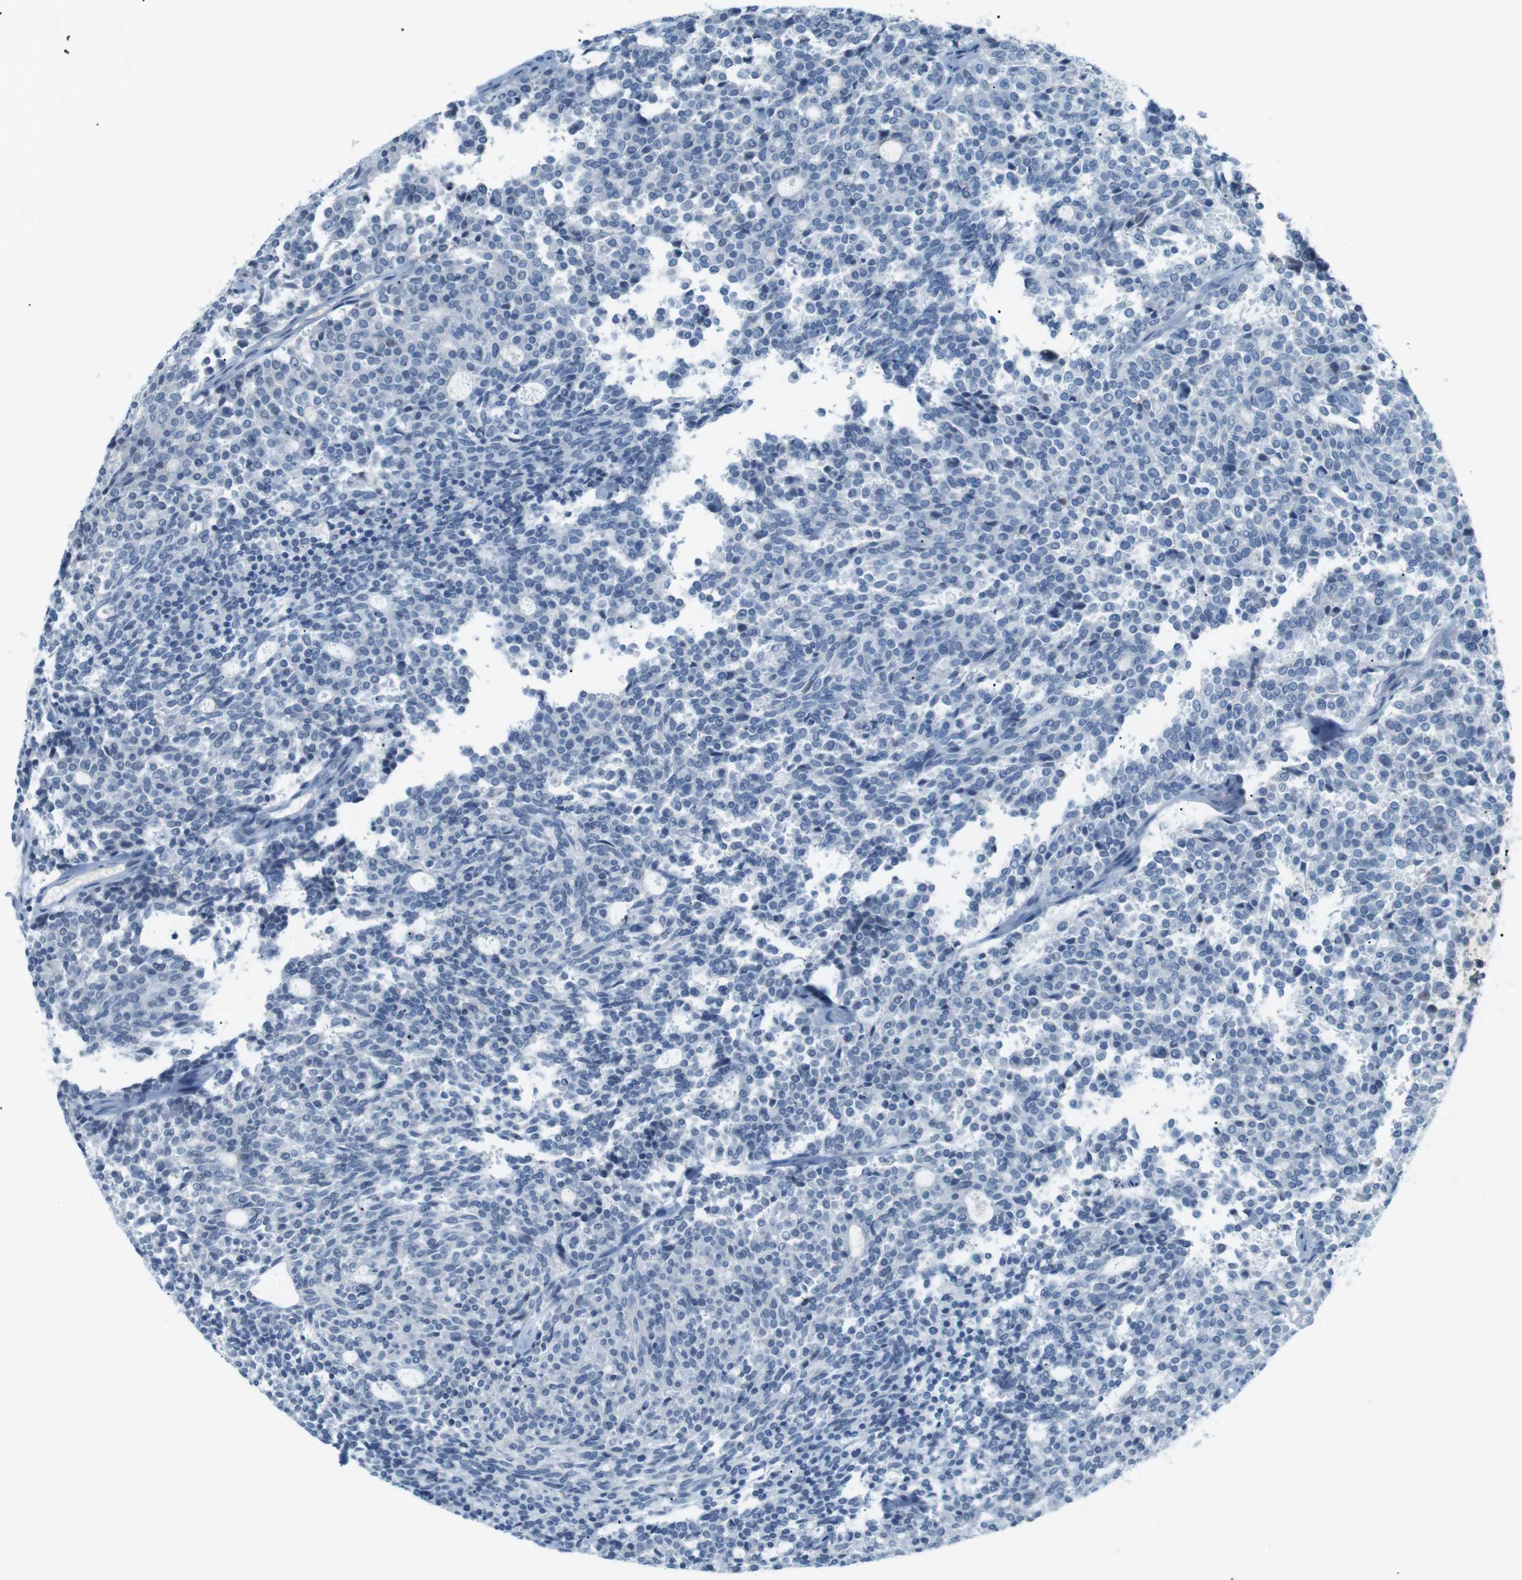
{"staining": {"intensity": "negative", "quantity": "none", "location": "none"}, "tissue": "carcinoid", "cell_type": "Tumor cells", "image_type": "cancer", "snomed": [{"axis": "morphology", "description": "Carcinoid, malignant, NOS"}, {"axis": "topography", "description": "Pancreas"}], "caption": "Carcinoid (malignant) was stained to show a protein in brown. There is no significant expression in tumor cells.", "gene": "AZGP1", "patient": {"sex": "female", "age": 54}}